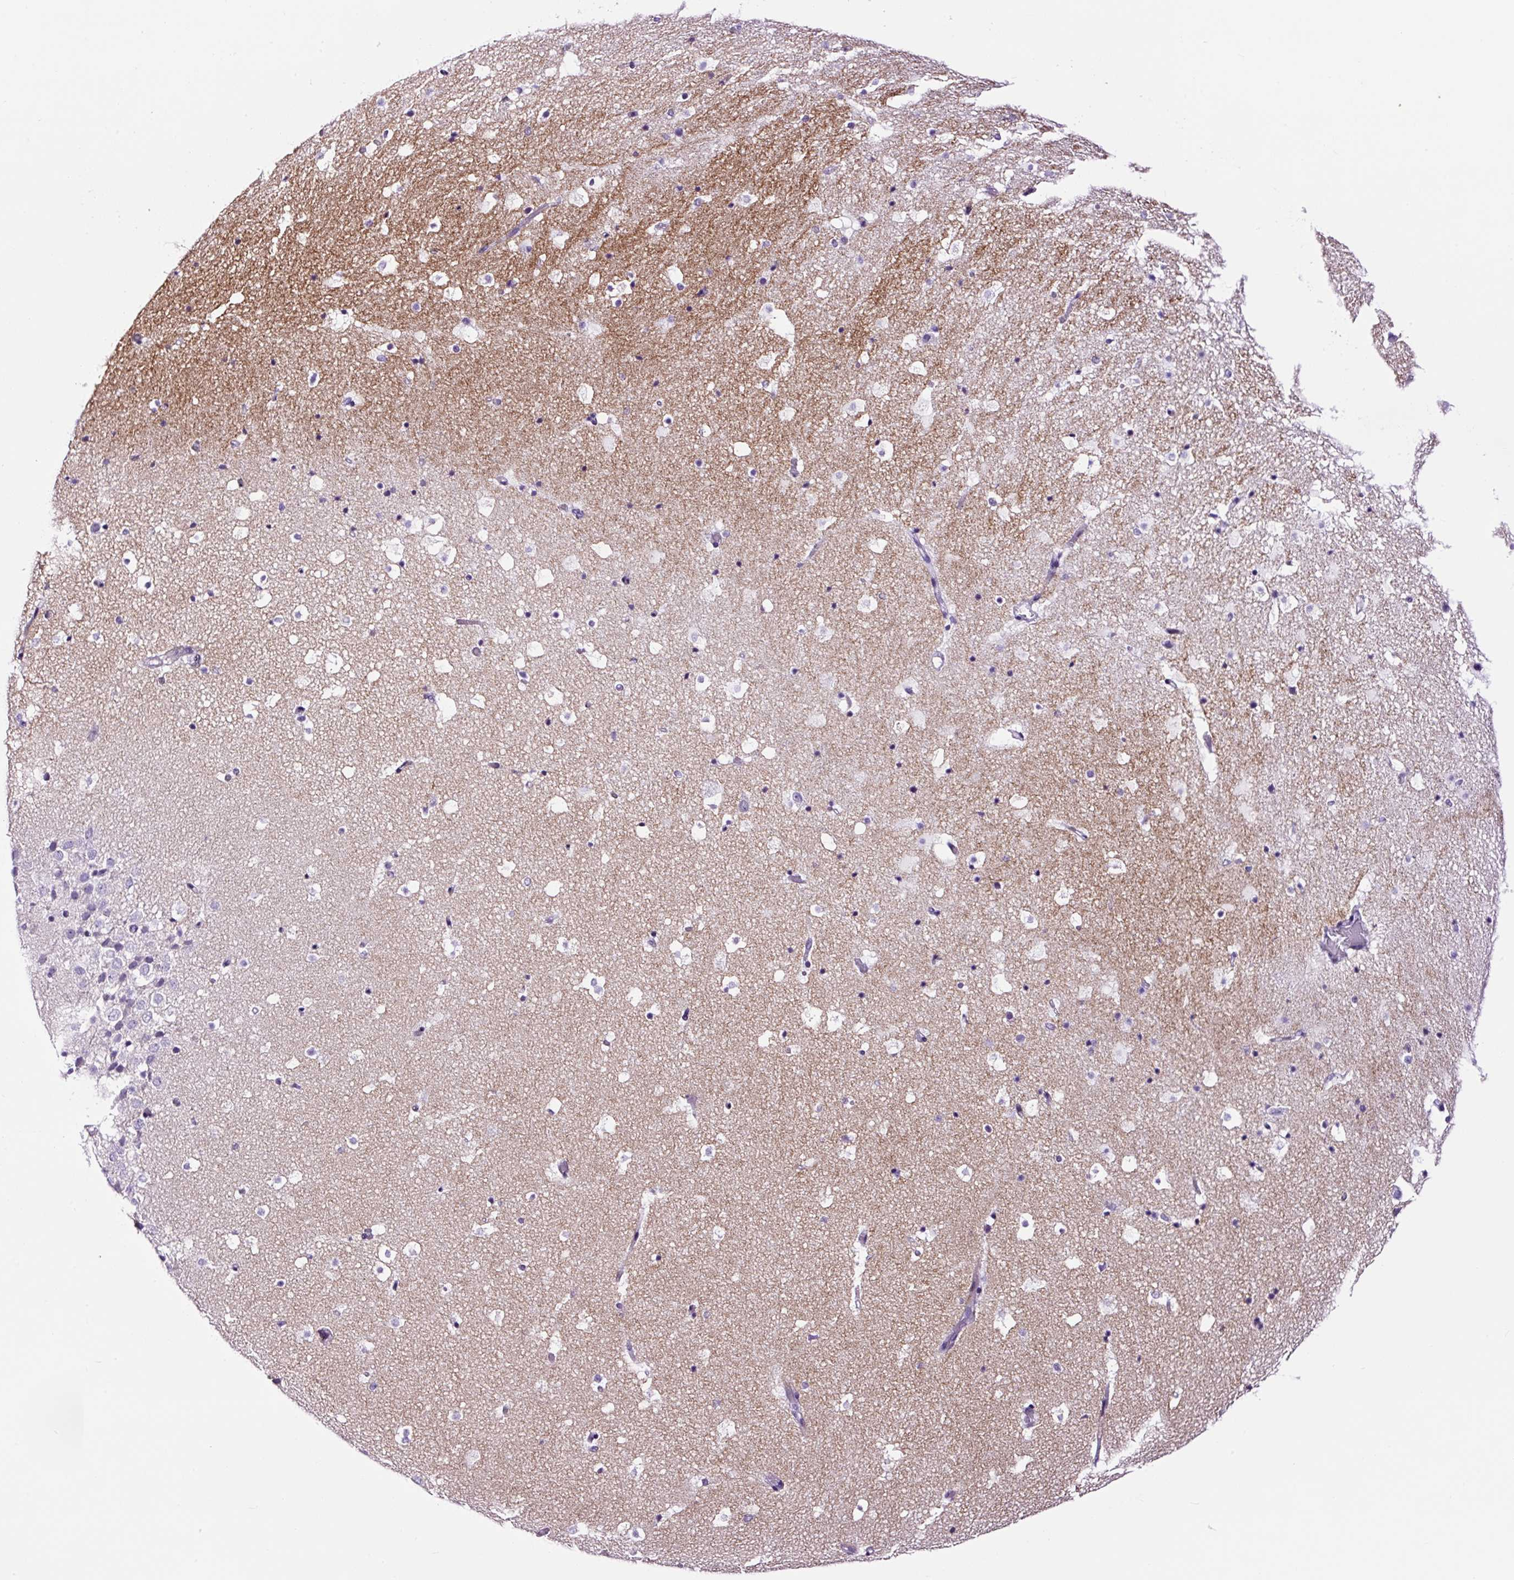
{"staining": {"intensity": "negative", "quantity": "none", "location": "none"}, "tissue": "hippocampus", "cell_type": "Glial cells", "image_type": "normal", "snomed": [{"axis": "morphology", "description": "Normal tissue, NOS"}, {"axis": "topography", "description": "Hippocampus"}], "caption": "High magnification brightfield microscopy of normal hippocampus stained with DAB (3,3'-diaminobenzidine) (brown) and counterstained with hematoxylin (blue): glial cells show no significant expression.", "gene": "TAFA3", "patient": {"sex": "male", "age": 37}}